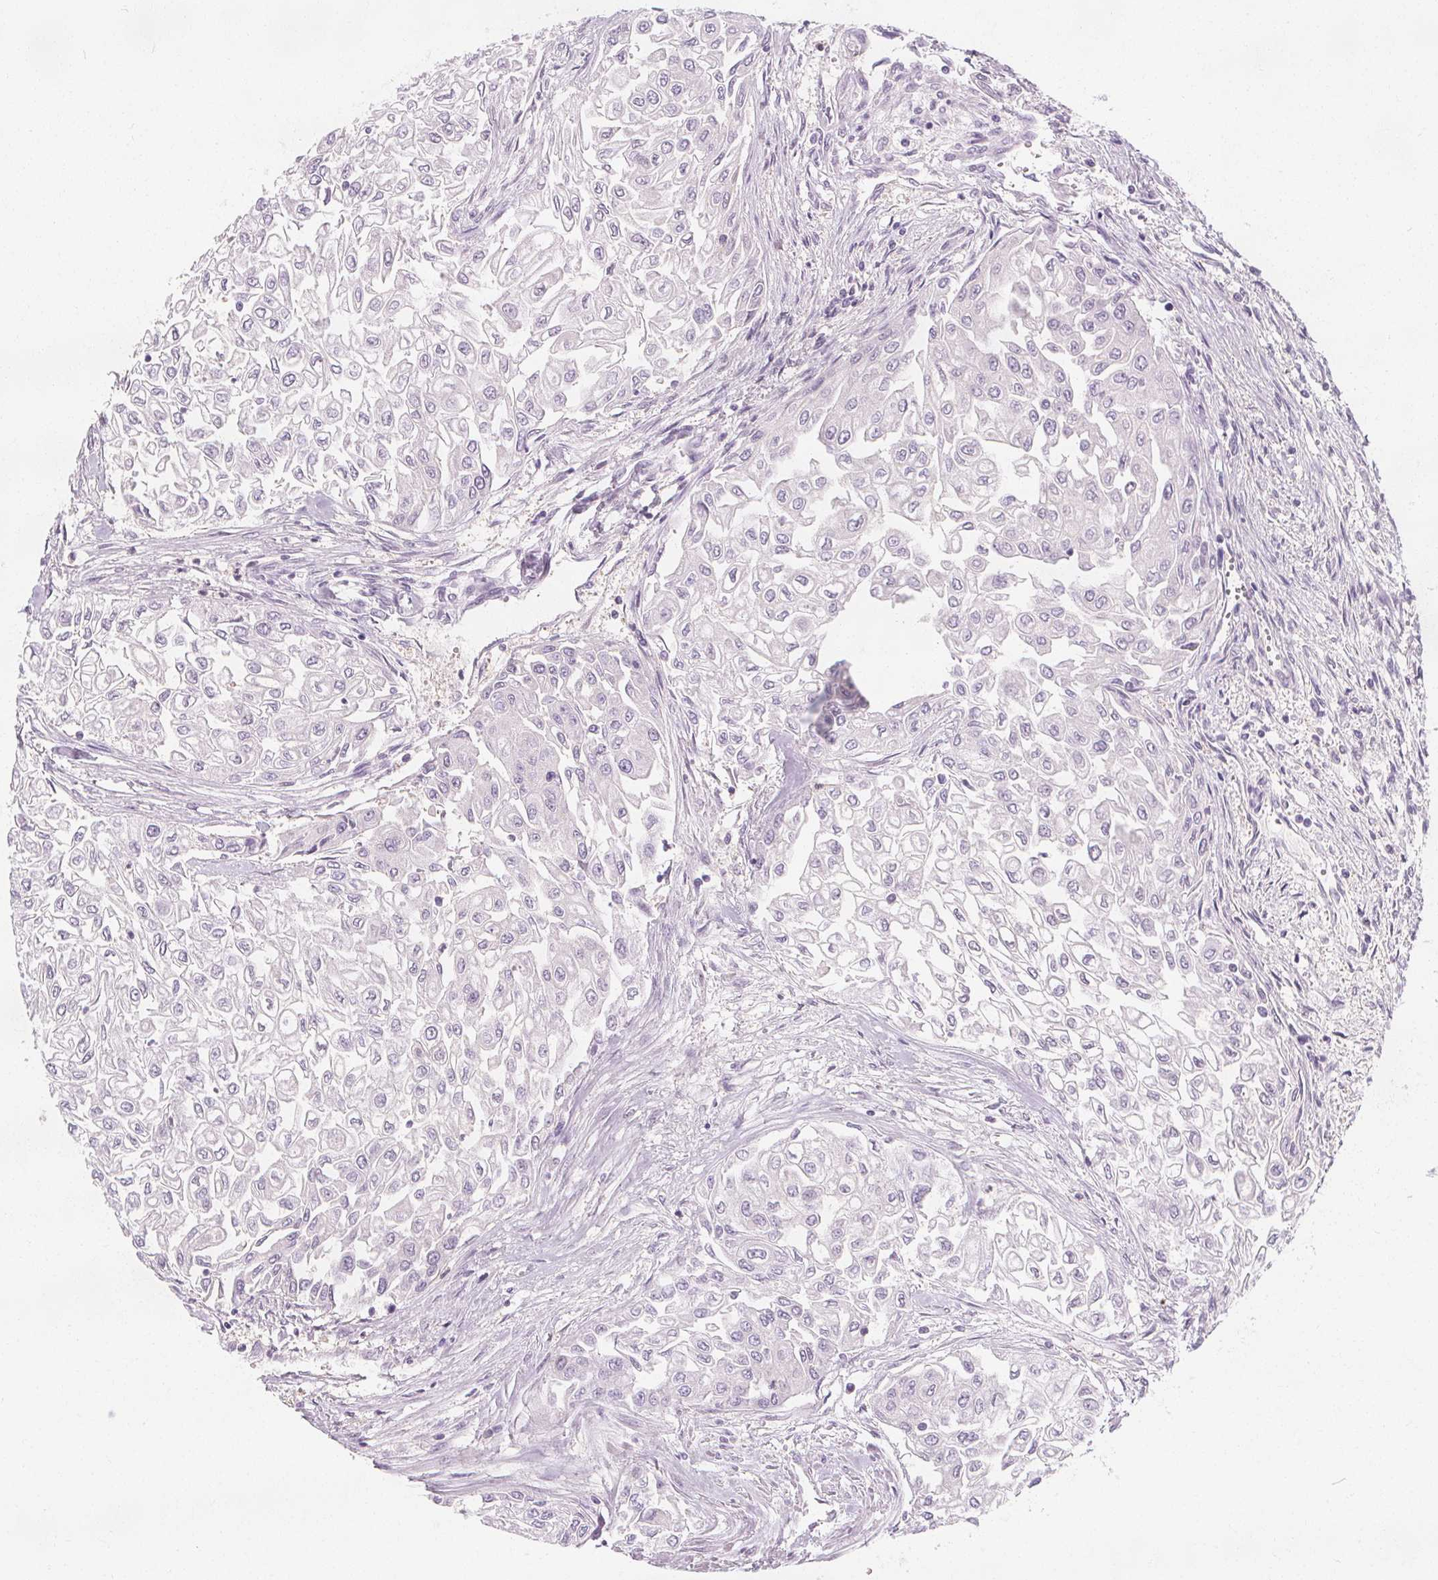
{"staining": {"intensity": "negative", "quantity": "none", "location": "none"}, "tissue": "urothelial cancer", "cell_type": "Tumor cells", "image_type": "cancer", "snomed": [{"axis": "morphology", "description": "Urothelial carcinoma, High grade"}, {"axis": "topography", "description": "Urinary bladder"}], "caption": "A high-resolution photomicrograph shows immunohistochemistry staining of urothelial cancer, which displays no significant expression in tumor cells.", "gene": "UGP2", "patient": {"sex": "male", "age": 62}}